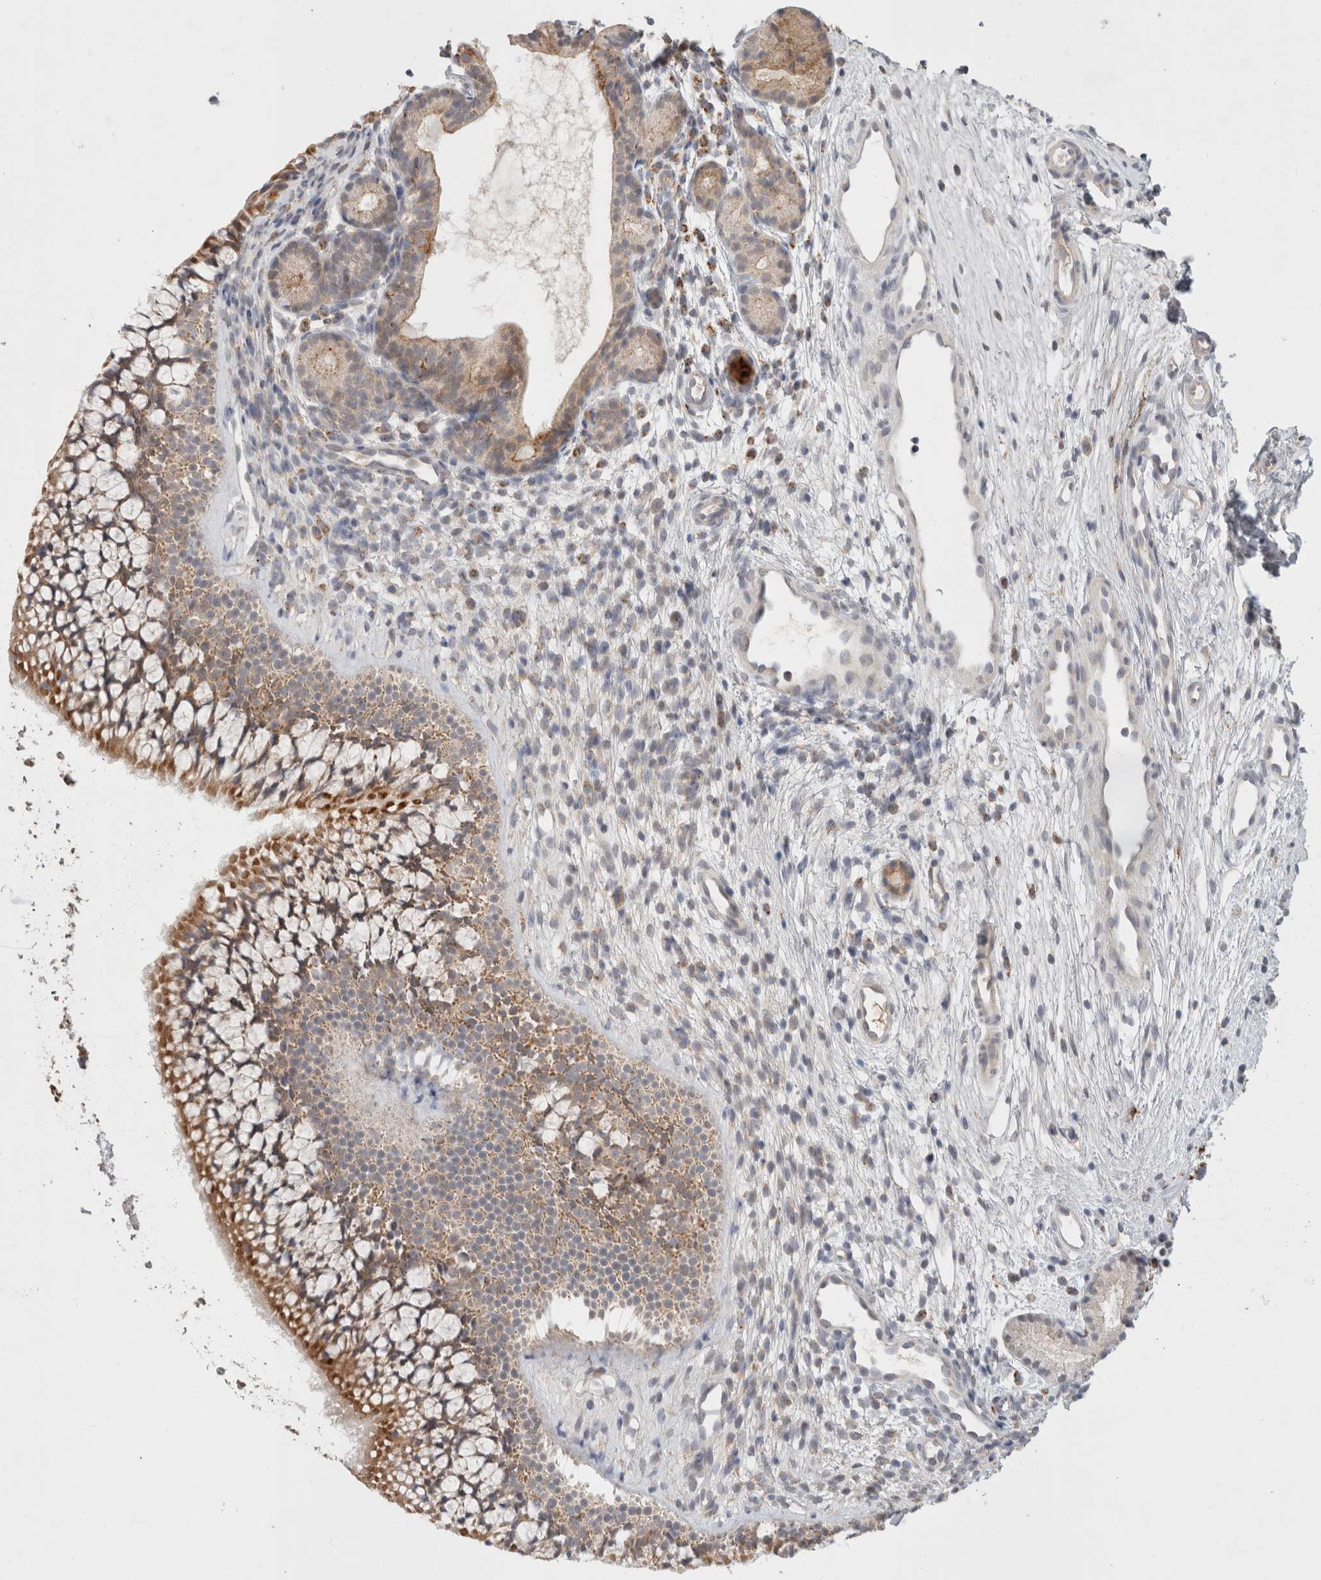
{"staining": {"intensity": "moderate", "quantity": ">75%", "location": "cytoplasmic/membranous"}, "tissue": "nasopharynx", "cell_type": "Respiratory epithelial cells", "image_type": "normal", "snomed": [{"axis": "morphology", "description": "Normal tissue, NOS"}, {"axis": "morphology", "description": "Inflammation, NOS"}, {"axis": "topography", "description": "Nasopharynx"}], "caption": "Protein expression by IHC demonstrates moderate cytoplasmic/membranous positivity in about >75% of respiratory epithelial cells in normal nasopharynx. Nuclei are stained in blue.", "gene": "HROB", "patient": {"sex": "female", "age": 19}}